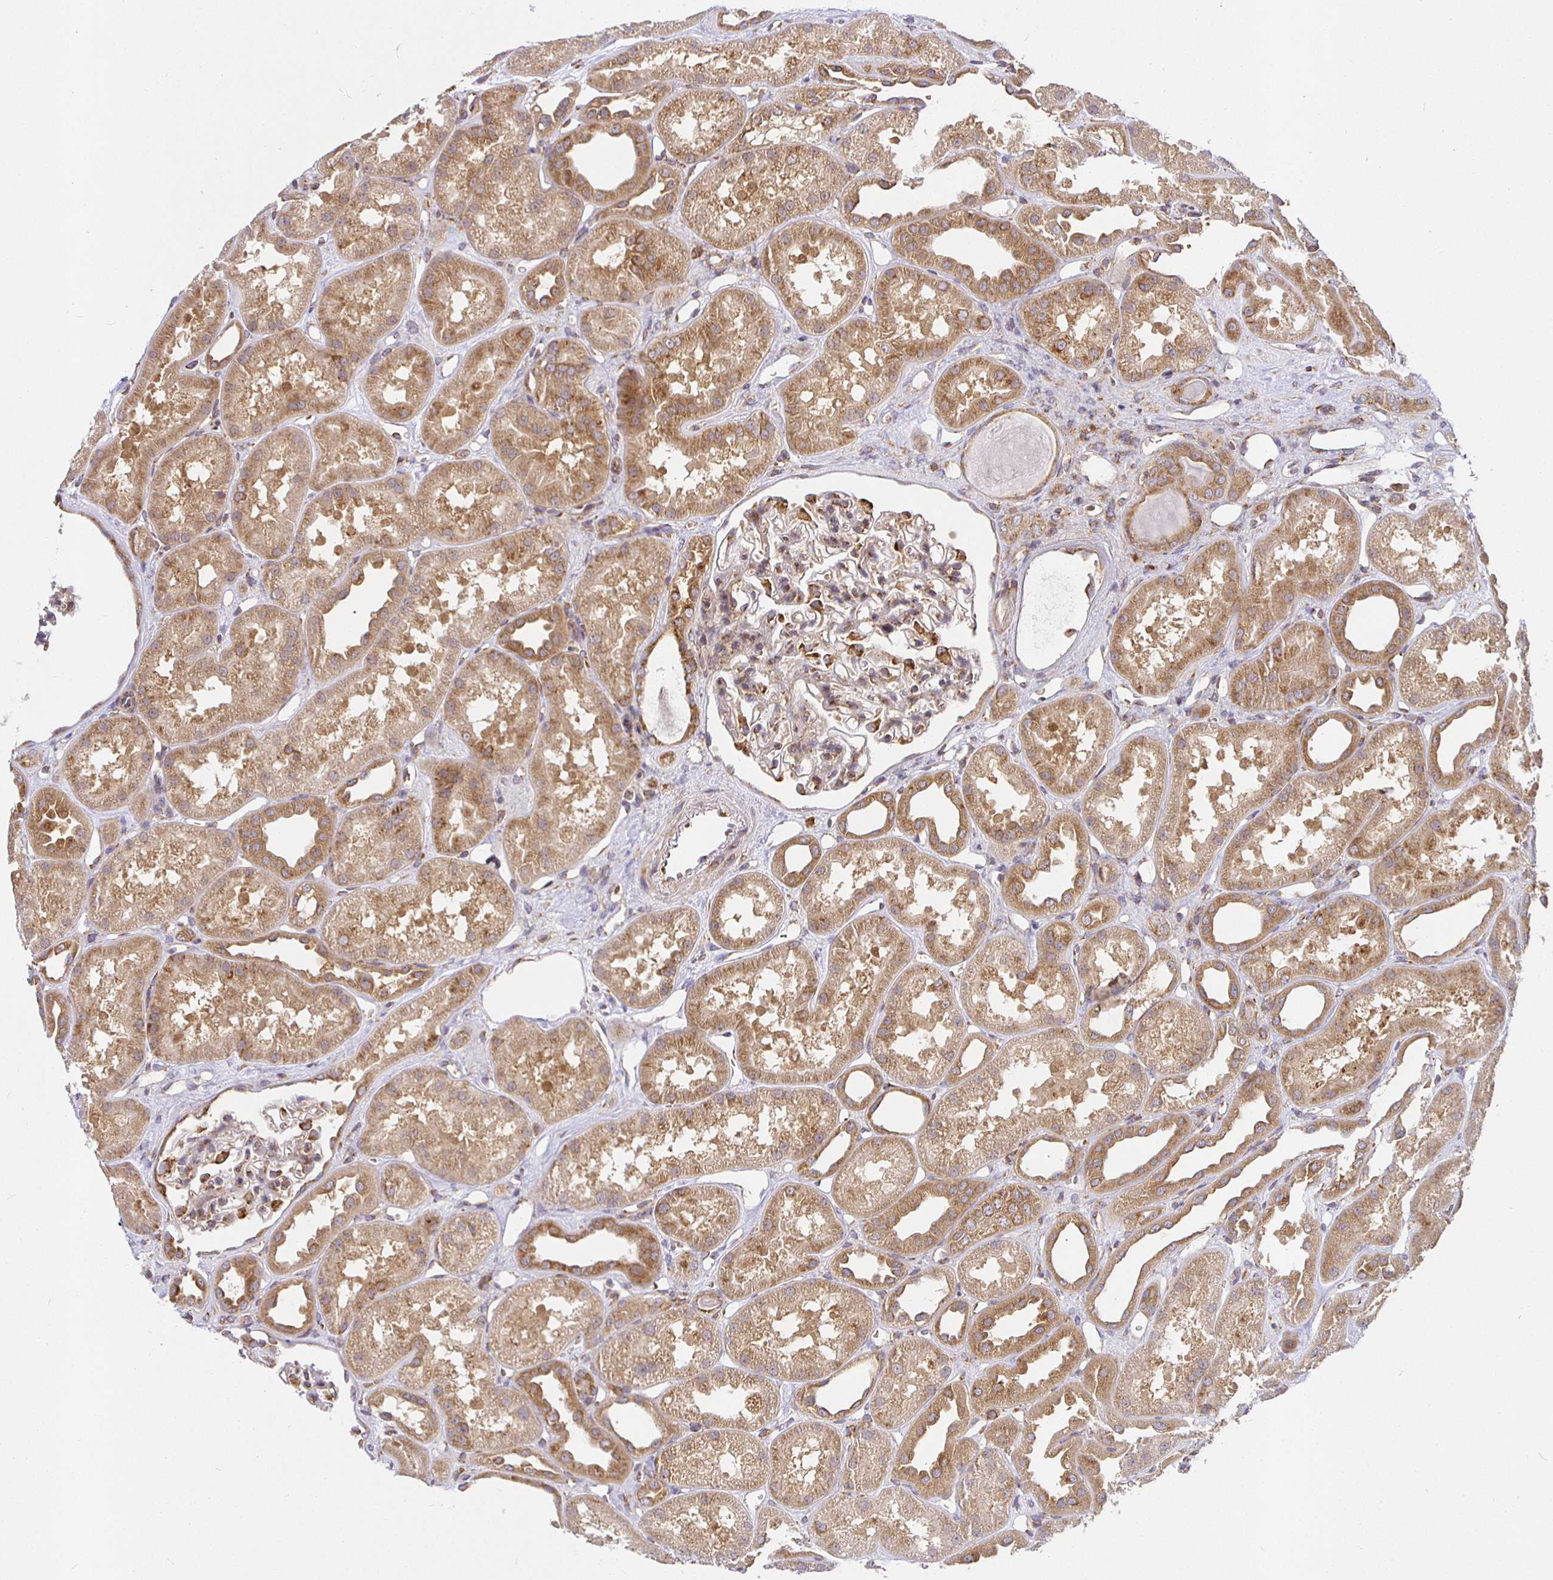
{"staining": {"intensity": "moderate", "quantity": "<25%", "location": "cytoplasmic/membranous"}, "tissue": "kidney", "cell_type": "Cells in glomeruli", "image_type": "normal", "snomed": [{"axis": "morphology", "description": "Normal tissue, NOS"}, {"axis": "topography", "description": "Kidney"}], "caption": "A brown stain highlights moderate cytoplasmic/membranous staining of a protein in cells in glomeruli of unremarkable kidney.", "gene": "IRAK1", "patient": {"sex": "male", "age": 61}}